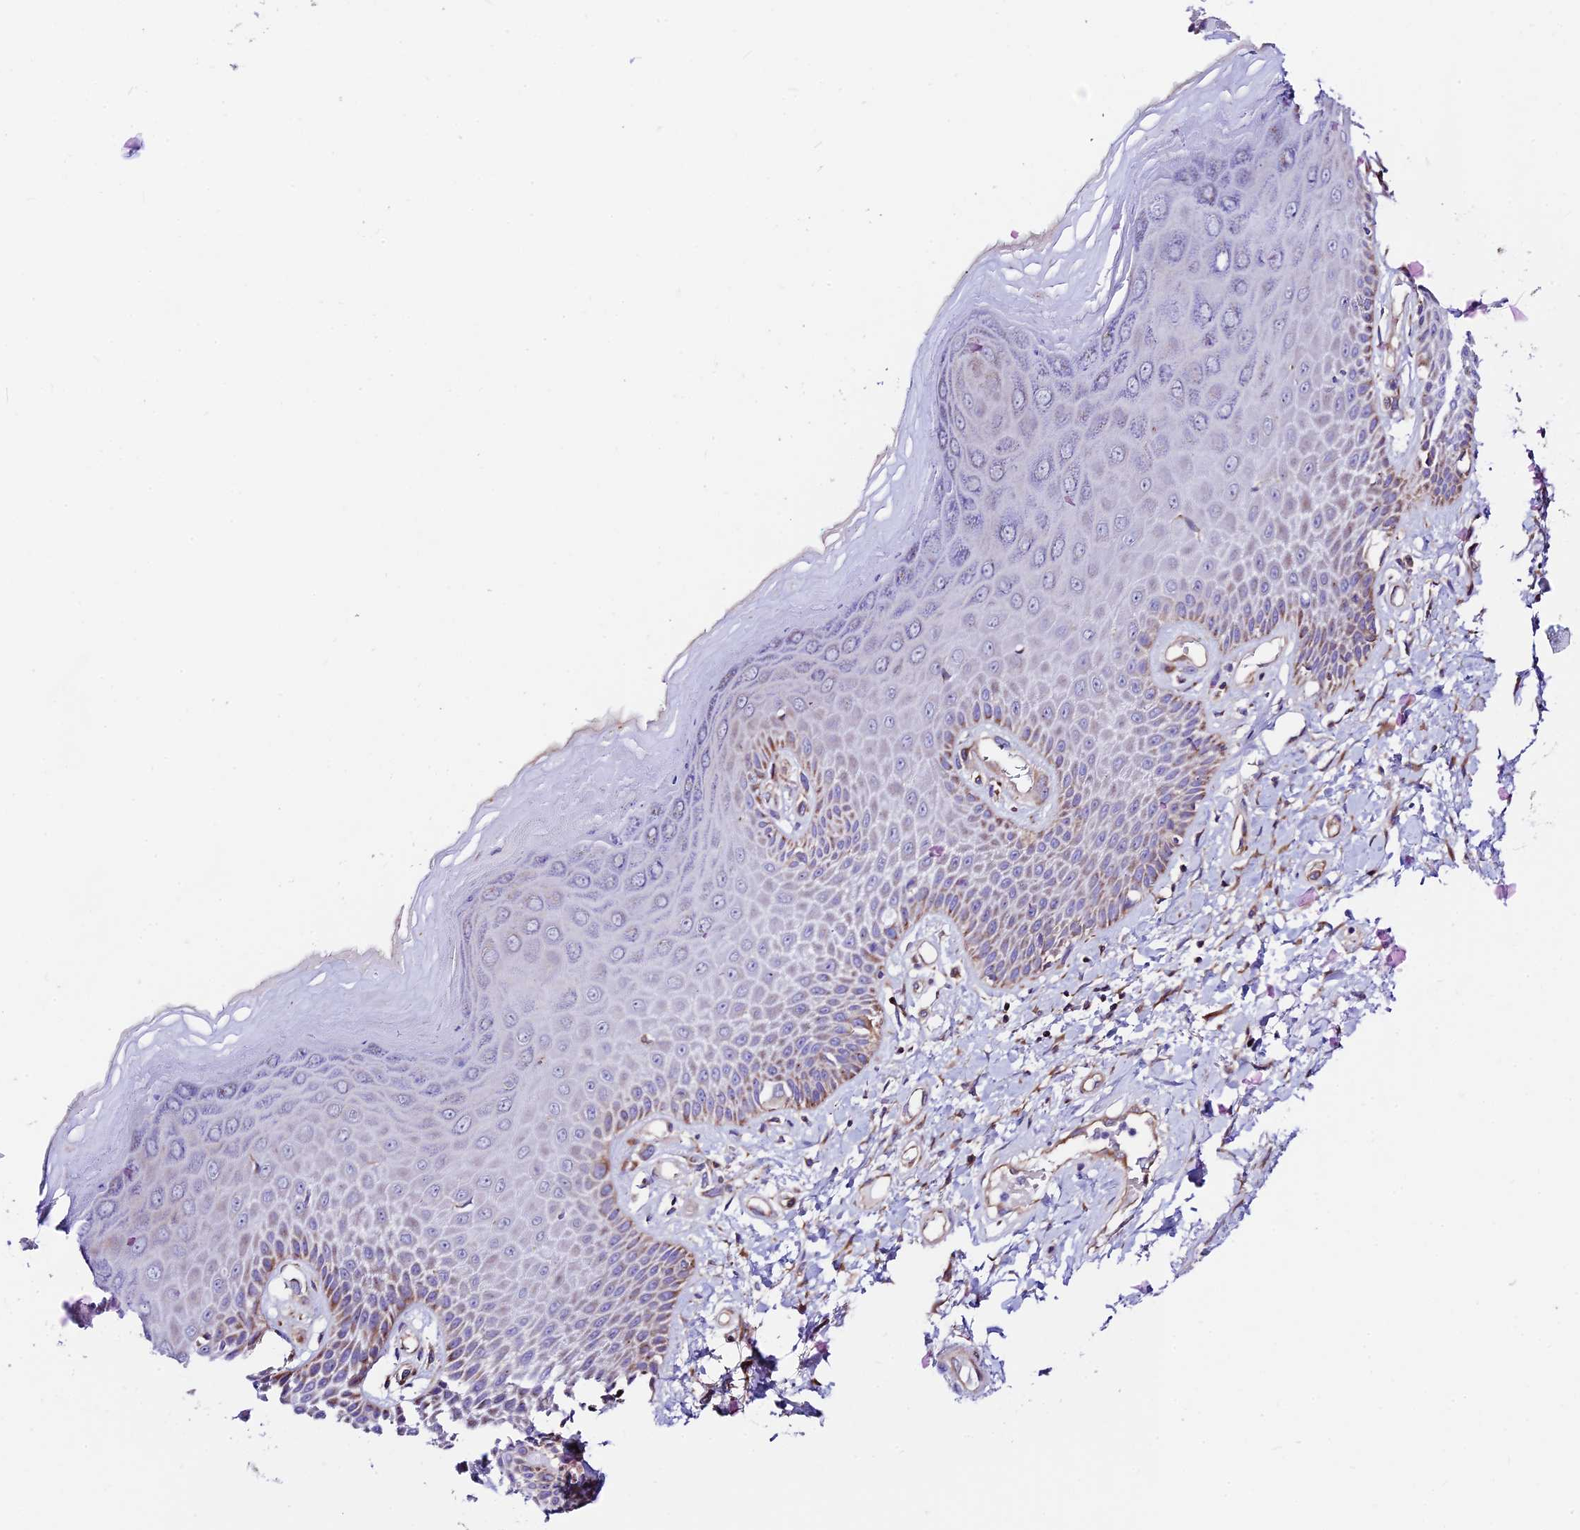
{"staining": {"intensity": "moderate", "quantity": "<25%", "location": "cytoplasmic/membranous"}, "tissue": "skin", "cell_type": "Epidermal cells", "image_type": "normal", "snomed": [{"axis": "morphology", "description": "Normal tissue, NOS"}, {"axis": "topography", "description": "Anal"}], "caption": "Approximately <25% of epidermal cells in unremarkable skin display moderate cytoplasmic/membranous protein positivity as visualized by brown immunohistochemical staining.", "gene": "VPS13C", "patient": {"sex": "male", "age": 78}}